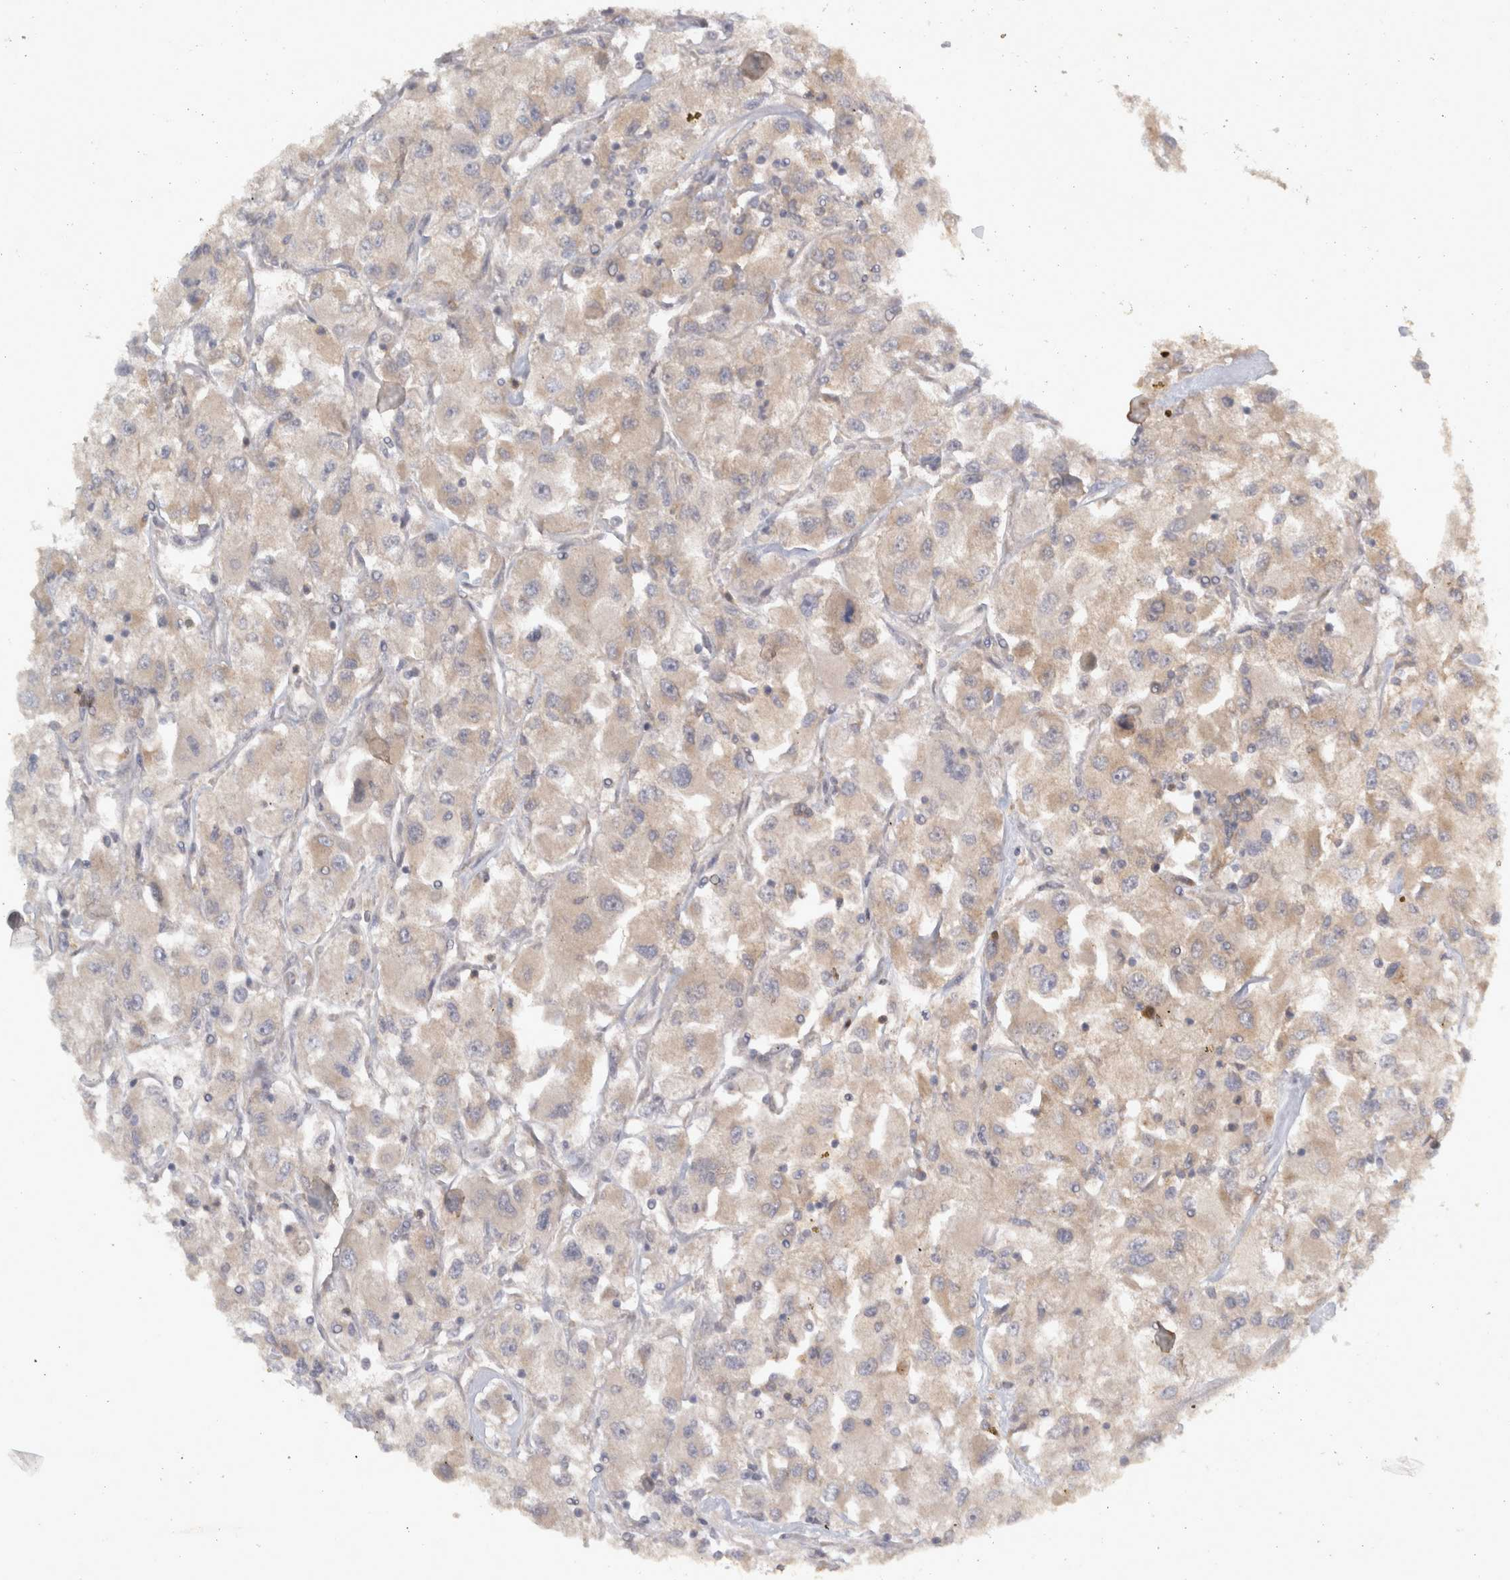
{"staining": {"intensity": "weak", "quantity": "<25%", "location": "cytoplasmic/membranous"}, "tissue": "renal cancer", "cell_type": "Tumor cells", "image_type": "cancer", "snomed": [{"axis": "morphology", "description": "Adenocarcinoma, NOS"}, {"axis": "topography", "description": "Kidney"}], "caption": "High power microscopy micrograph of an immunohistochemistry (IHC) histopathology image of adenocarcinoma (renal), revealing no significant expression in tumor cells. Nuclei are stained in blue.", "gene": "VEPH1", "patient": {"sex": "female", "age": 52}}